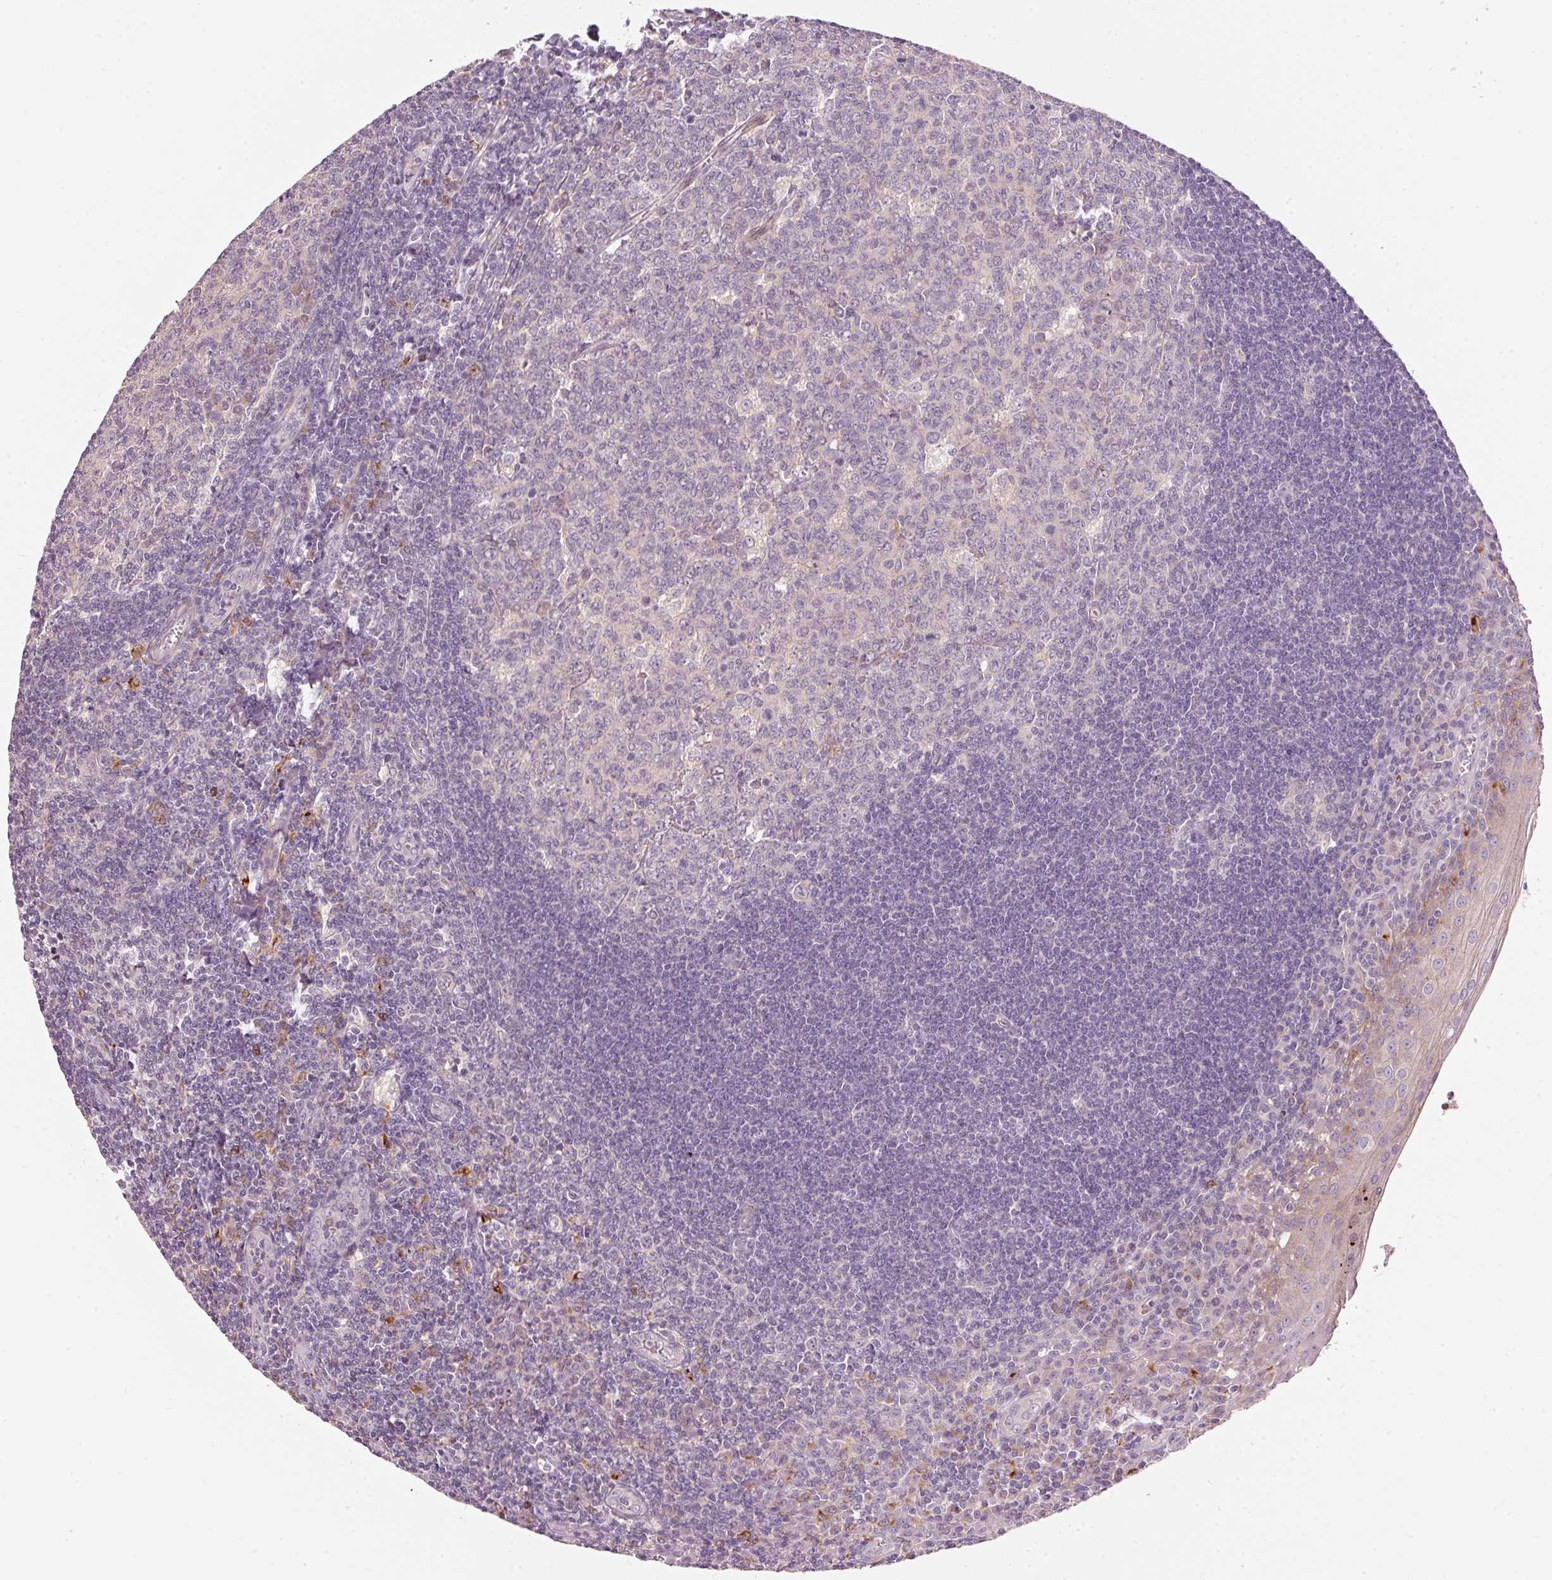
{"staining": {"intensity": "negative", "quantity": "none", "location": "none"}, "tissue": "tonsil", "cell_type": "Germinal center cells", "image_type": "normal", "snomed": [{"axis": "morphology", "description": "Normal tissue, NOS"}, {"axis": "topography", "description": "Tonsil"}], "caption": "High power microscopy micrograph of an immunohistochemistry (IHC) micrograph of benign tonsil, revealing no significant positivity in germinal center cells.", "gene": "KLHL21", "patient": {"sex": "male", "age": 27}}